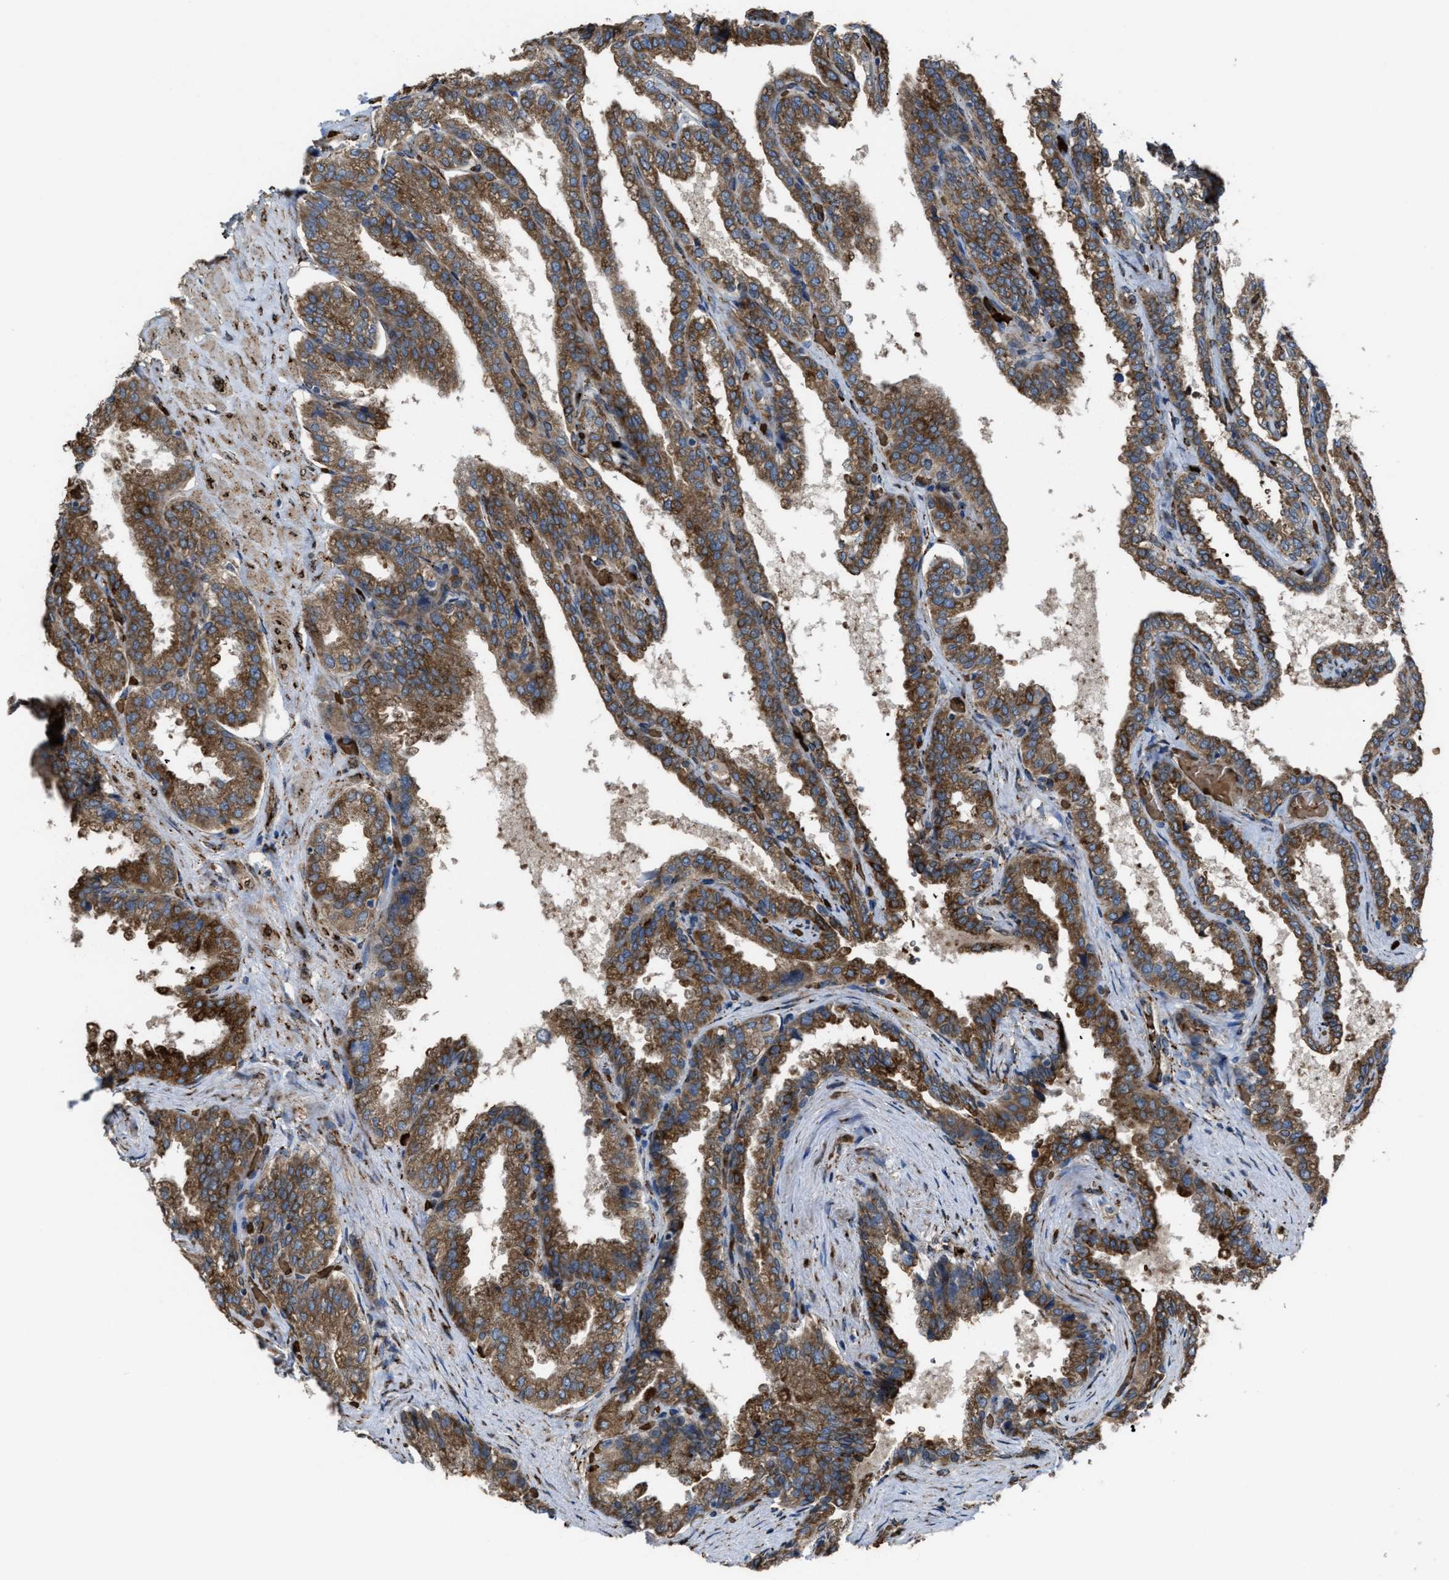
{"staining": {"intensity": "moderate", "quantity": ">75%", "location": "cytoplasmic/membranous"}, "tissue": "seminal vesicle", "cell_type": "Glandular cells", "image_type": "normal", "snomed": [{"axis": "morphology", "description": "Normal tissue, NOS"}, {"axis": "topography", "description": "Seminal veicle"}], "caption": "This histopathology image exhibits IHC staining of benign human seminal vesicle, with medium moderate cytoplasmic/membranous expression in approximately >75% of glandular cells.", "gene": "SELENOM", "patient": {"sex": "male", "age": 46}}